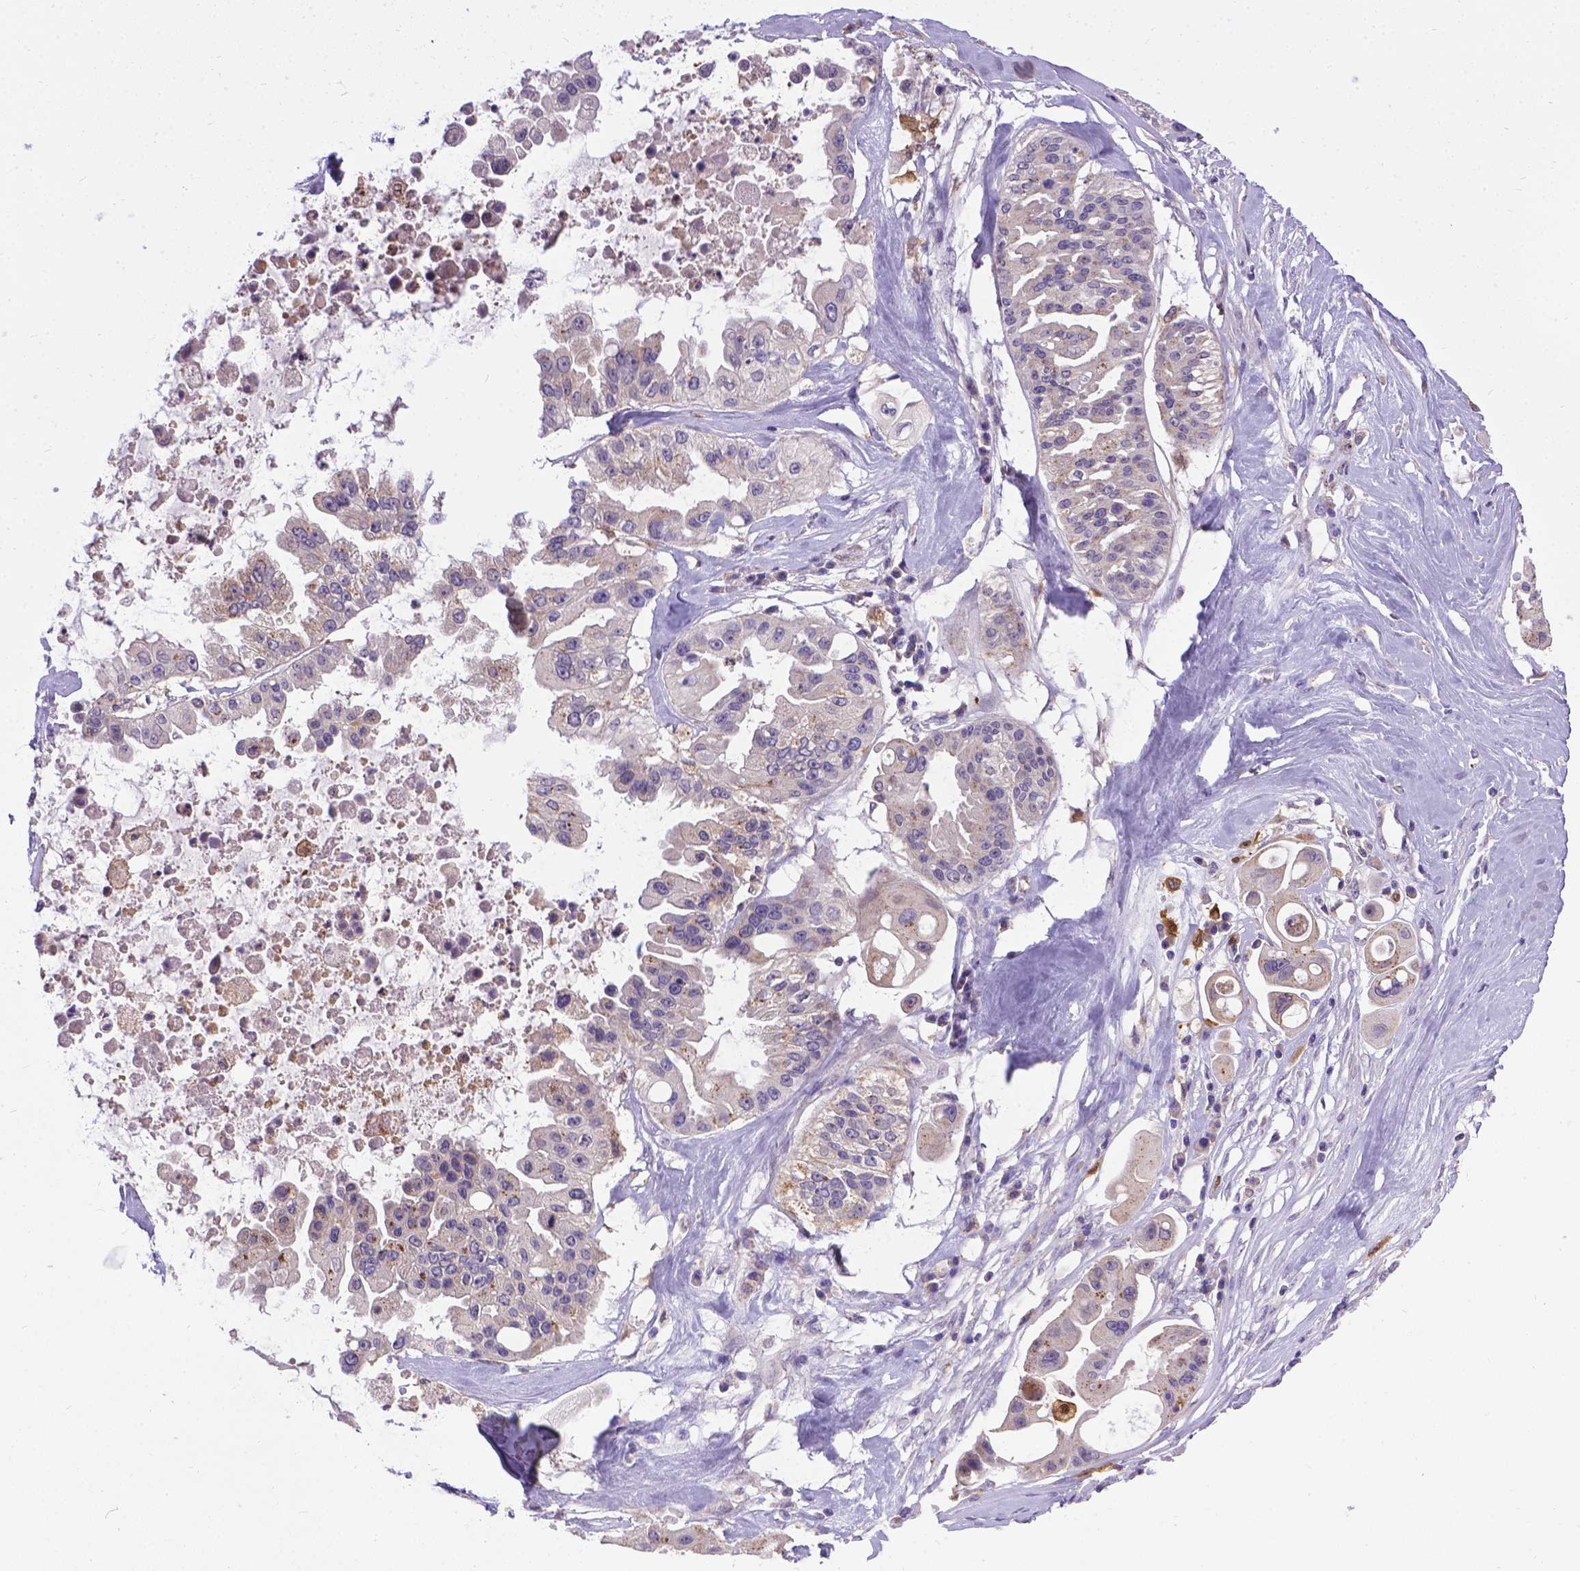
{"staining": {"intensity": "negative", "quantity": "none", "location": "none"}, "tissue": "ovarian cancer", "cell_type": "Tumor cells", "image_type": "cancer", "snomed": [{"axis": "morphology", "description": "Cystadenocarcinoma, serous, NOS"}, {"axis": "topography", "description": "Ovary"}], "caption": "The micrograph shows no staining of tumor cells in ovarian cancer.", "gene": "TM4SF18", "patient": {"sex": "female", "age": 56}}